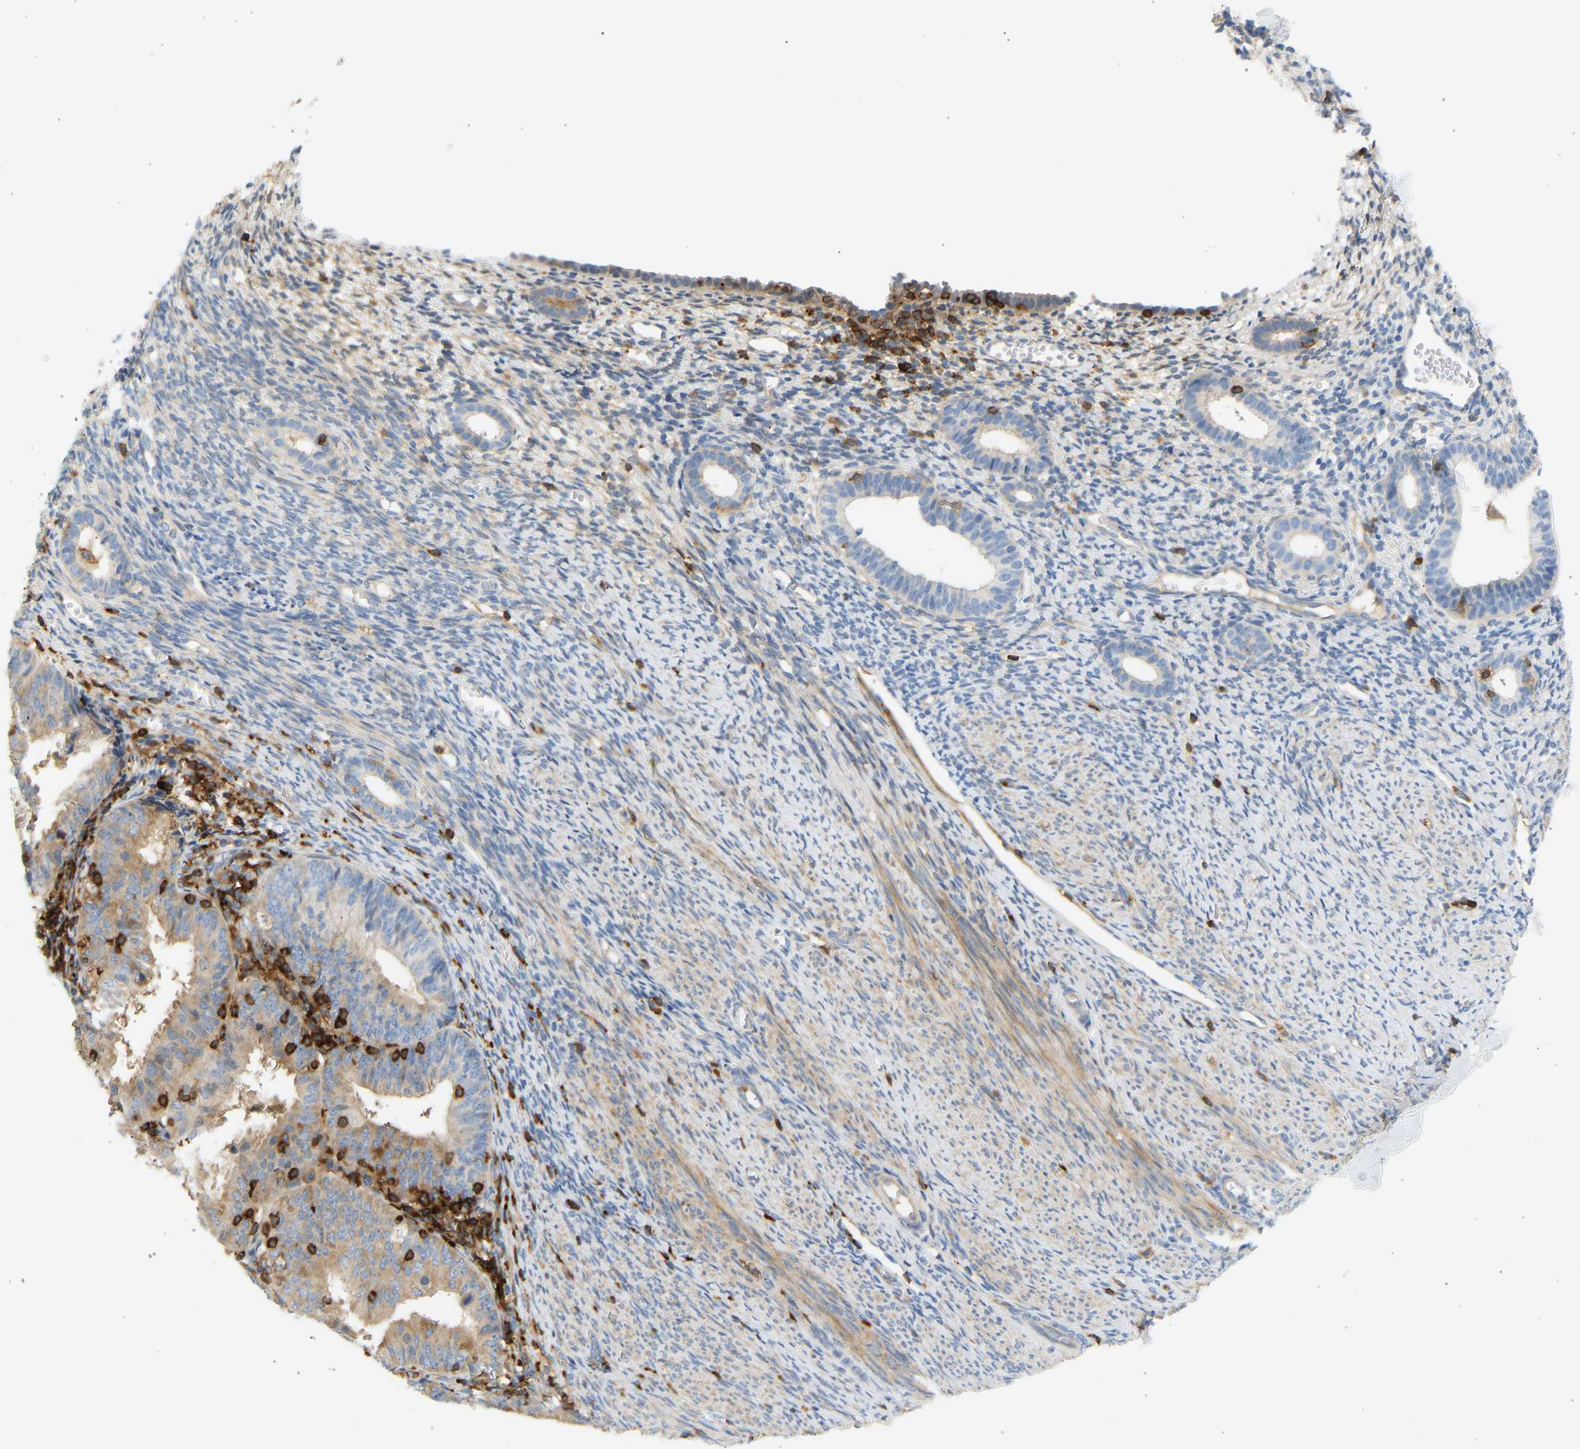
{"staining": {"intensity": "weak", "quantity": "25%-75%", "location": "cytoplasmic/membranous"}, "tissue": "endometrium", "cell_type": "Cells in endometrial stroma", "image_type": "normal", "snomed": [{"axis": "morphology", "description": "Normal tissue, NOS"}, {"axis": "morphology", "description": "Adenocarcinoma, NOS"}, {"axis": "topography", "description": "Endometrium"}], "caption": "Immunohistochemistry (IHC) of unremarkable human endometrium exhibits low levels of weak cytoplasmic/membranous positivity in approximately 25%-75% of cells in endometrial stroma. The staining is performed using DAB brown chromogen to label protein expression. The nuclei are counter-stained blue using hematoxylin.", "gene": "FNBP1", "patient": {"sex": "female", "age": 57}}